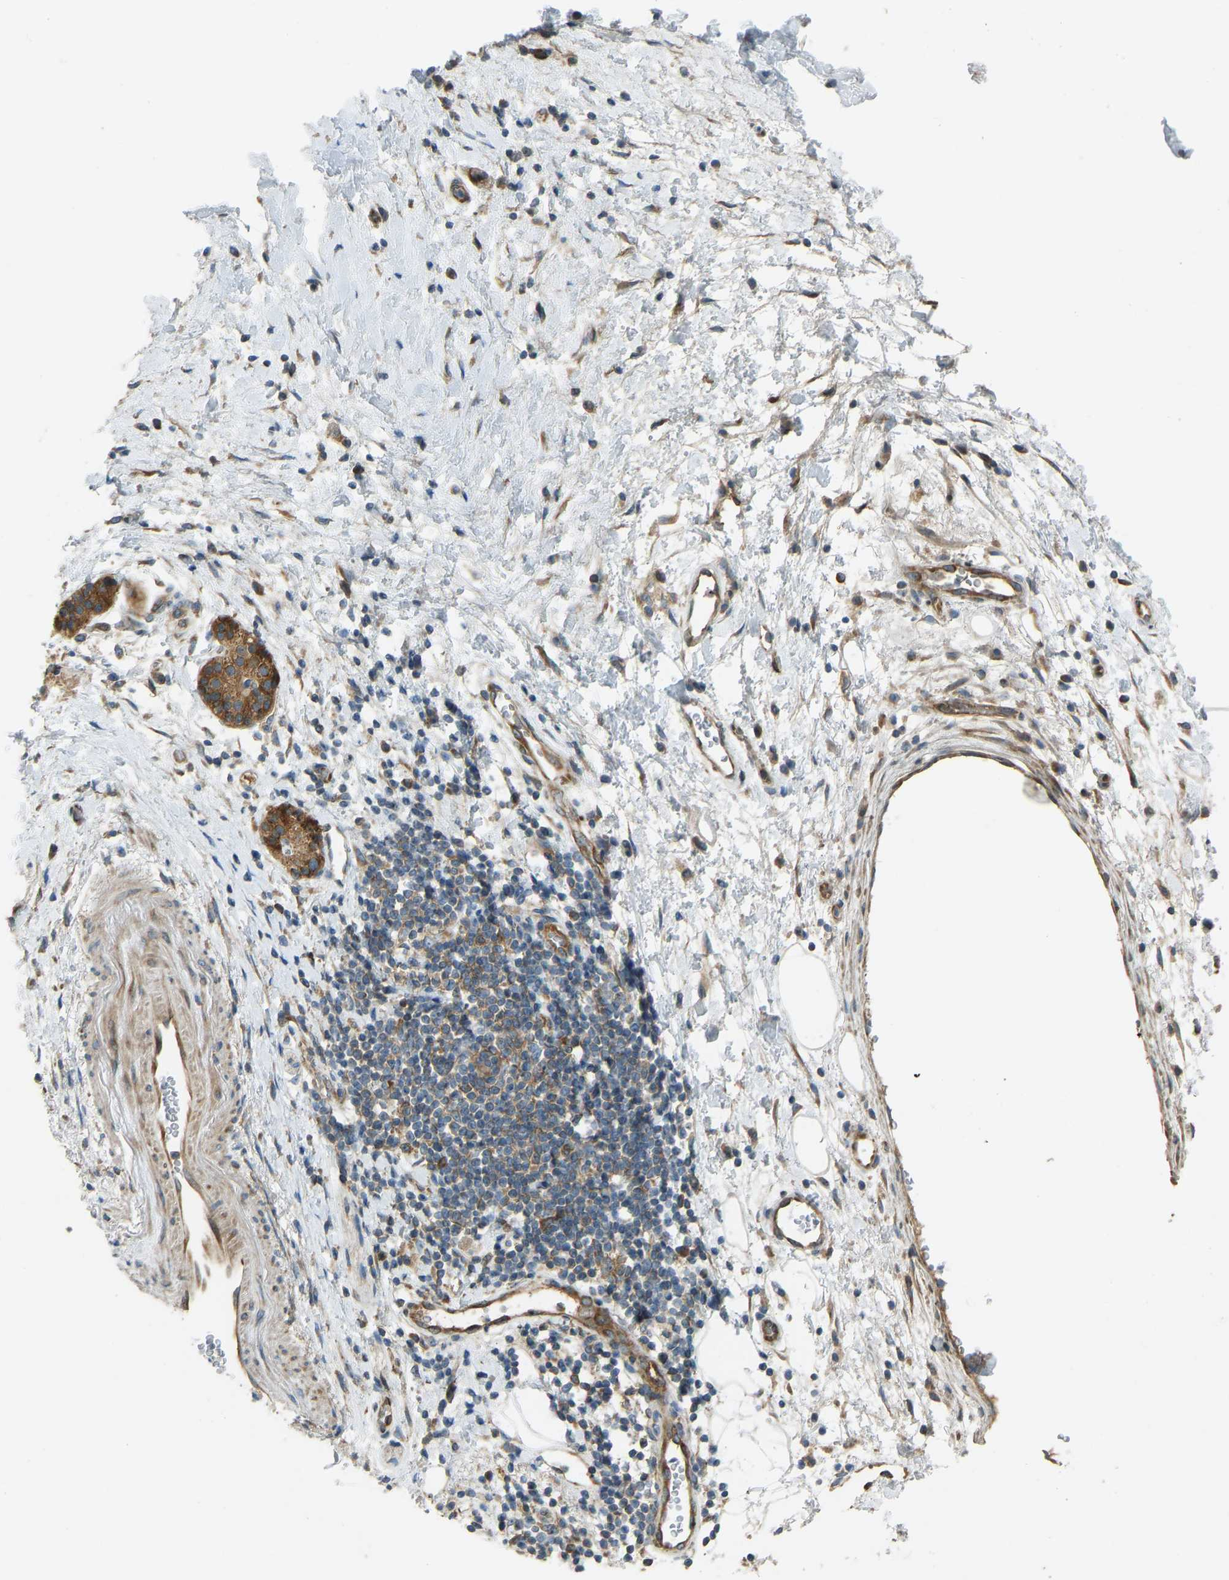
{"staining": {"intensity": "moderate", "quantity": ">75%", "location": "cytoplasmic/membranous"}, "tissue": "pancreatic cancer", "cell_type": "Tumor cells", "image_type": "cancer", "snomed": [{"axis": "morphology", "description": "Adenocarcinoma, NOS"}, {"axis": "topography", "description": "Pancreas"}], "caption": "Immunohistochemistry micrograph of neoplastic tissue: adenocarcinoma (pancreatic) stained using immunohistochemistry displays medium levels of moderate protein expression localized specifically in the cytoplasmic/membranous of tumor cells, appearing as a cytoplasmic/membranous brown color.", "gene": "STAU2", "patient": {"sex": "female", "age": 60}}